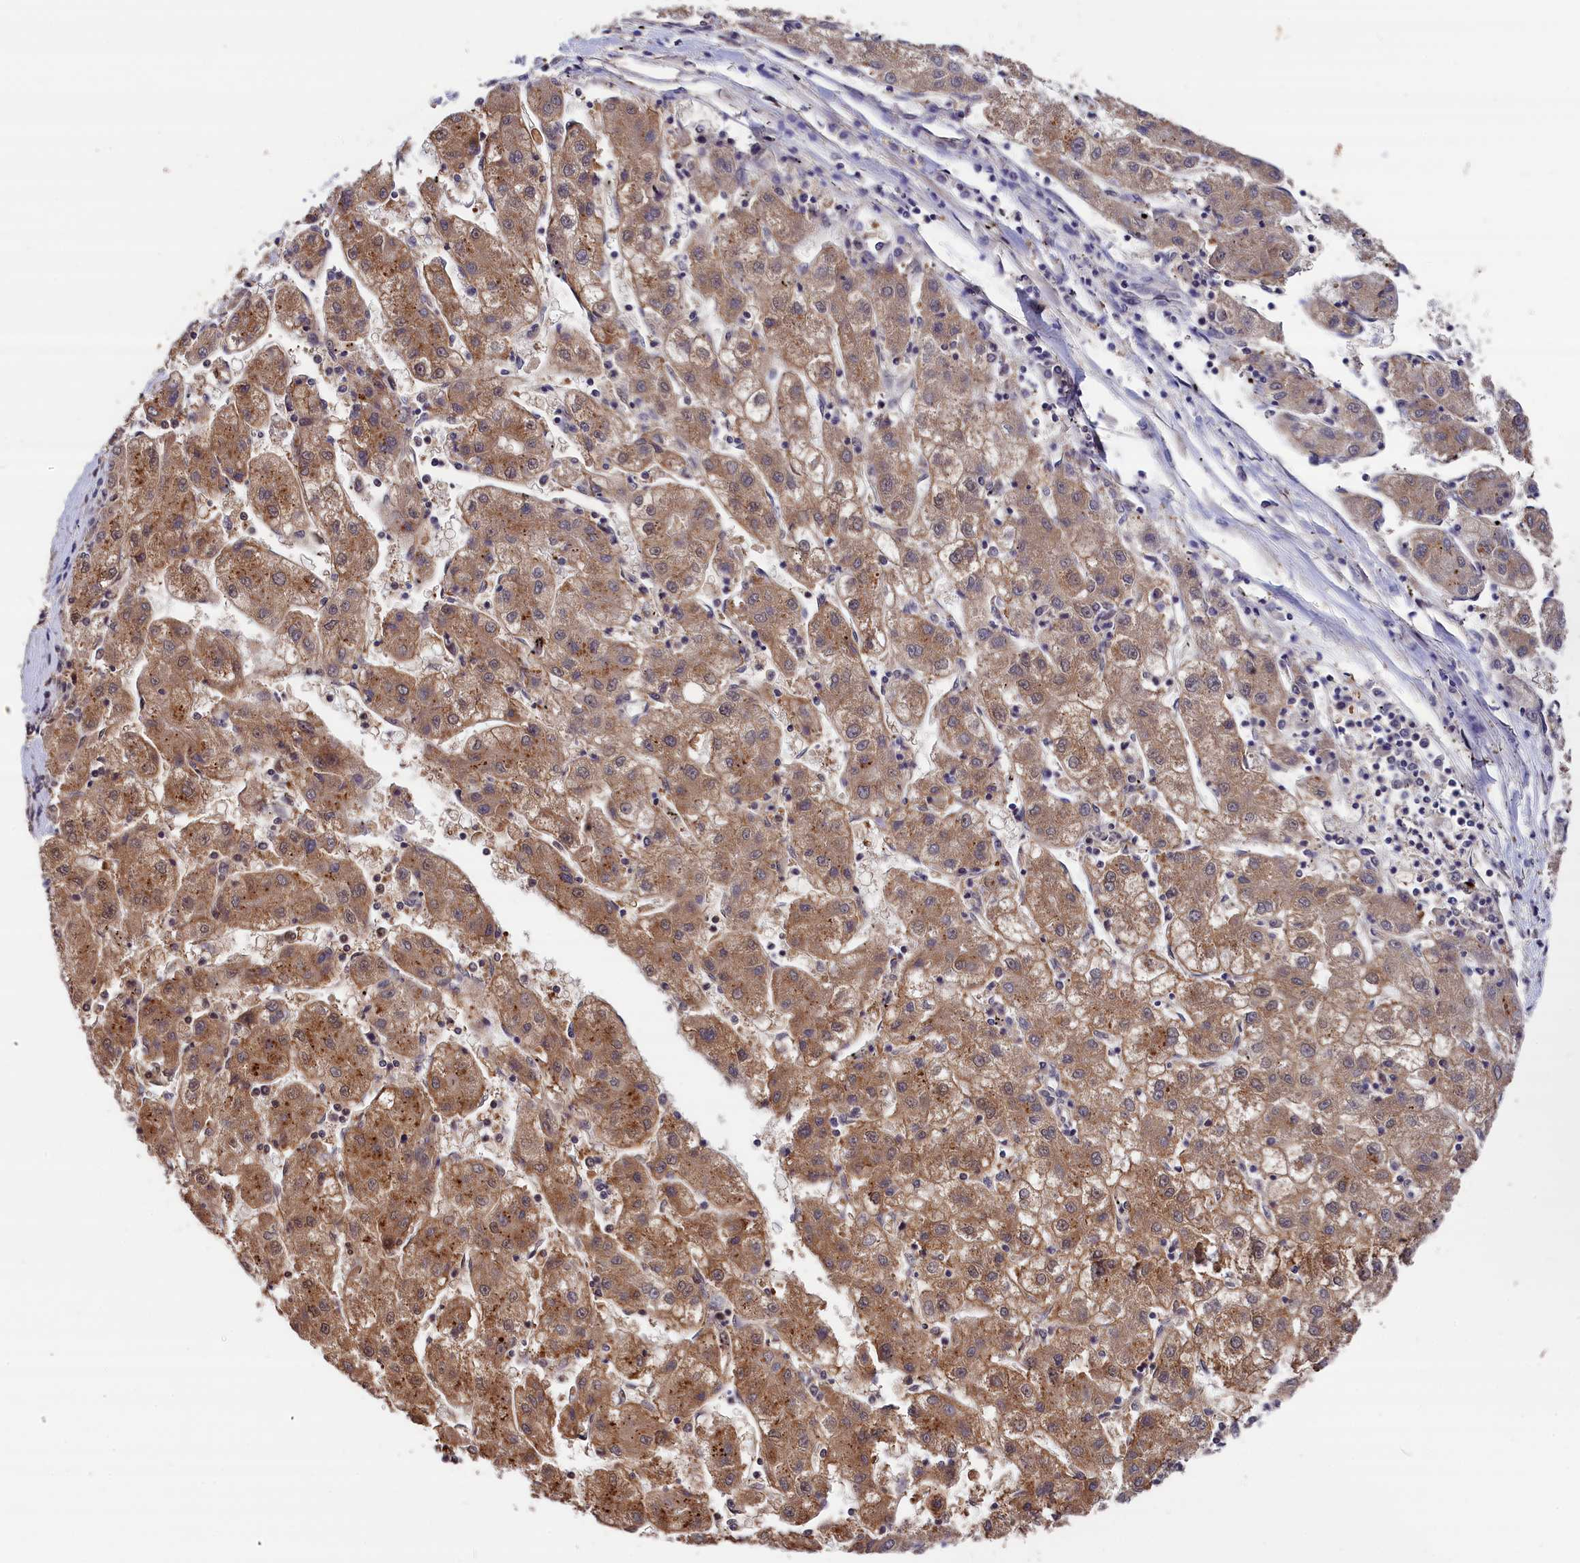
{"staining": {"intensity": "moderate", "quantity": ">75%", "location": "cytoplasmic/membranous"}, "tissue": "liver cancer", "cell_type": "Tumor cells", "image_type": "cancer", "snomed": [{"axis": "morphology", "description": "Carcinoma, Hepatocellular, NOS"}, {"axis": "topography", "description": "Liver"}], "caption": "Human liver hepatocellular carcinoma stained with a protein marker demonstrates moderate staining in tumor cells.", "gene": "ADRM1", "patient": {"sex": "male", "age": 72}}